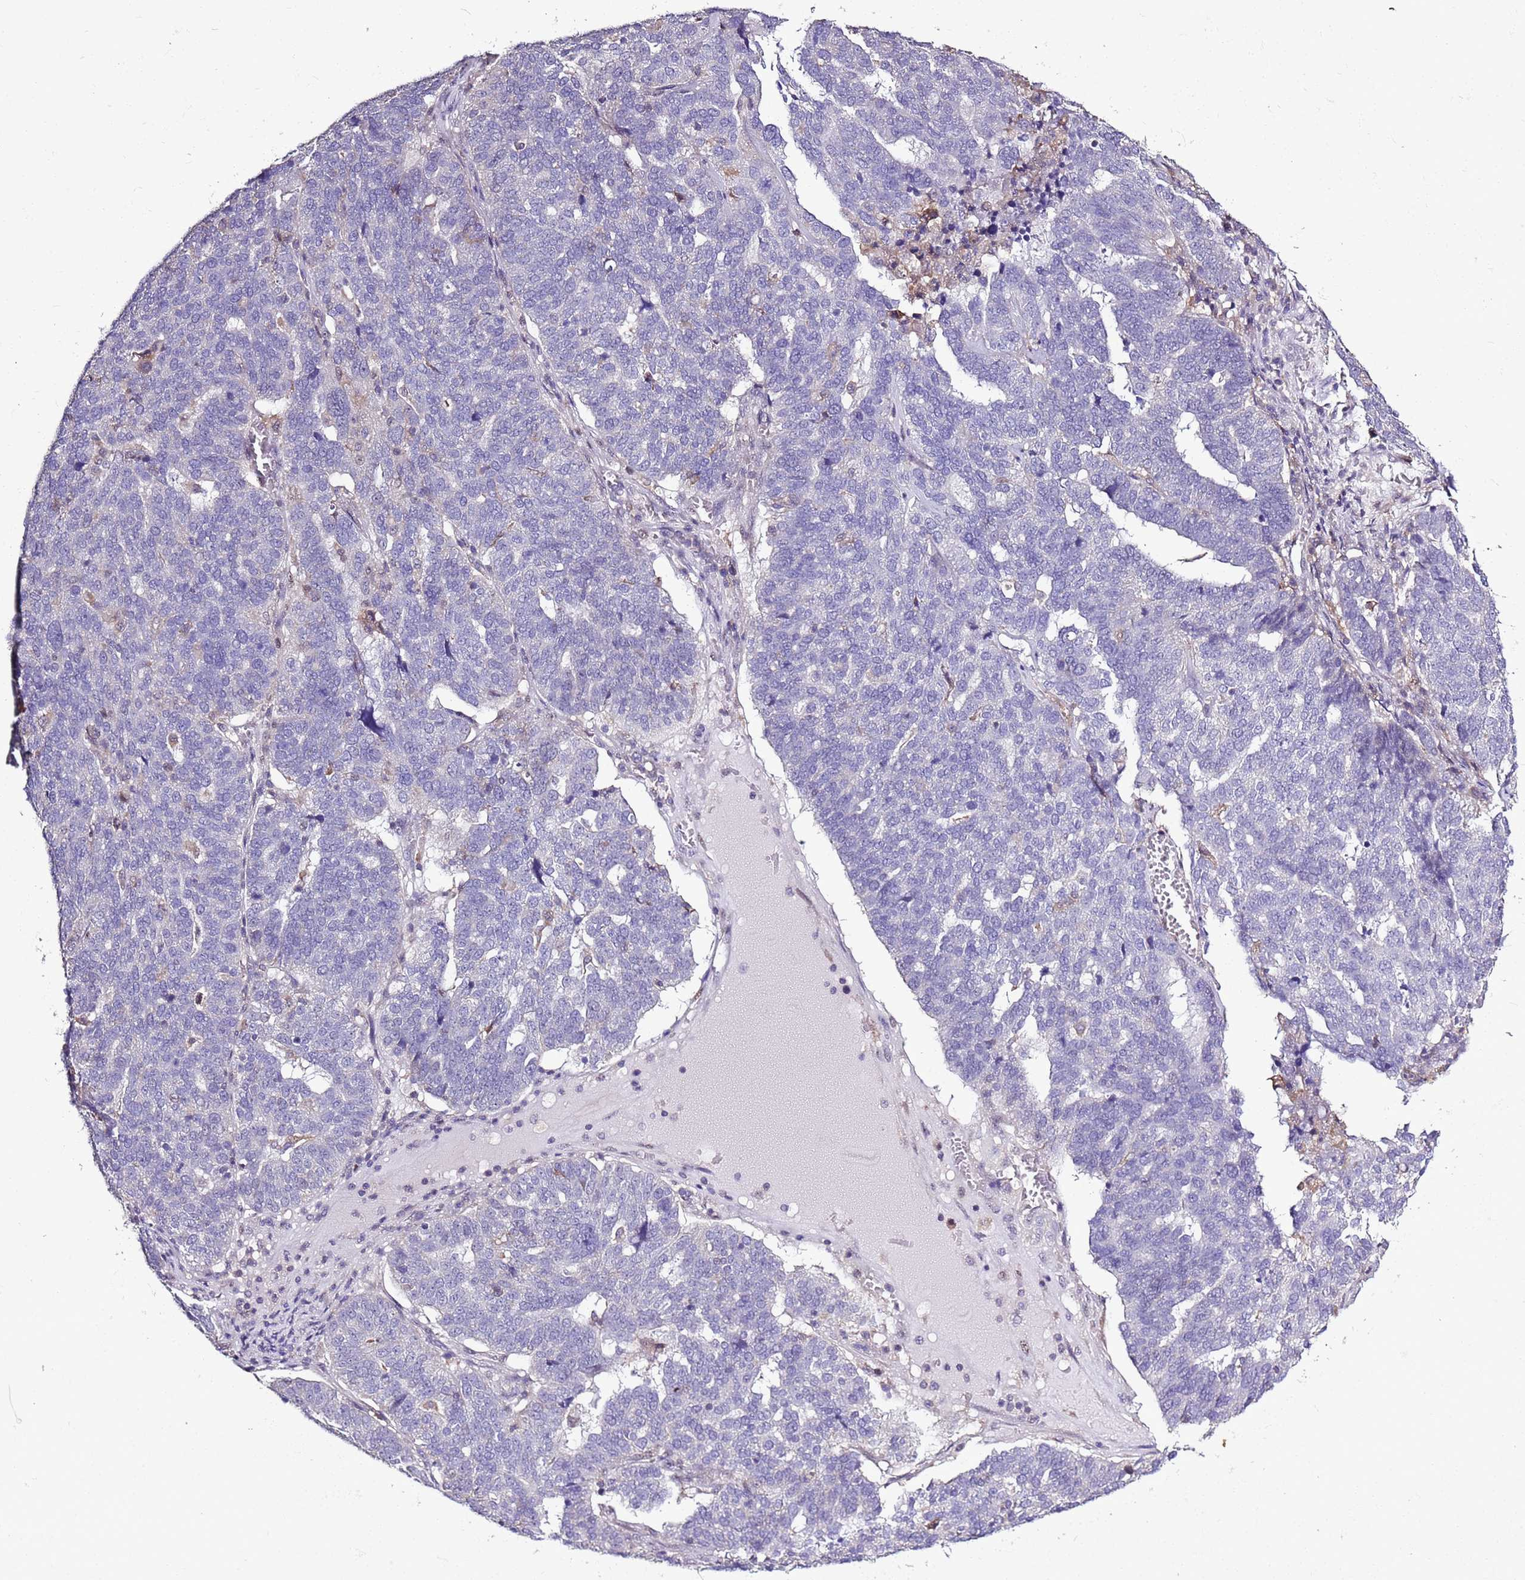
{"staining": {"intensity": "negative", "quantity": "none", "location": "none"}, "tissue": "ovarian cancer", "cell_type": "Tumor cells", "image_type": "cancer", "snomed": [{"axis": "morphology", "description": "Cystadenocarcinoma, serous, NOS"}, {"axis": "topography", "description": "Ovary"}], "caption": "Immunohistochemical staining of ovarian cancer exhibits no significant staining in tumor cells.", "gene": "CAPN9", "patient": {"sex": "female", "age": 59}}